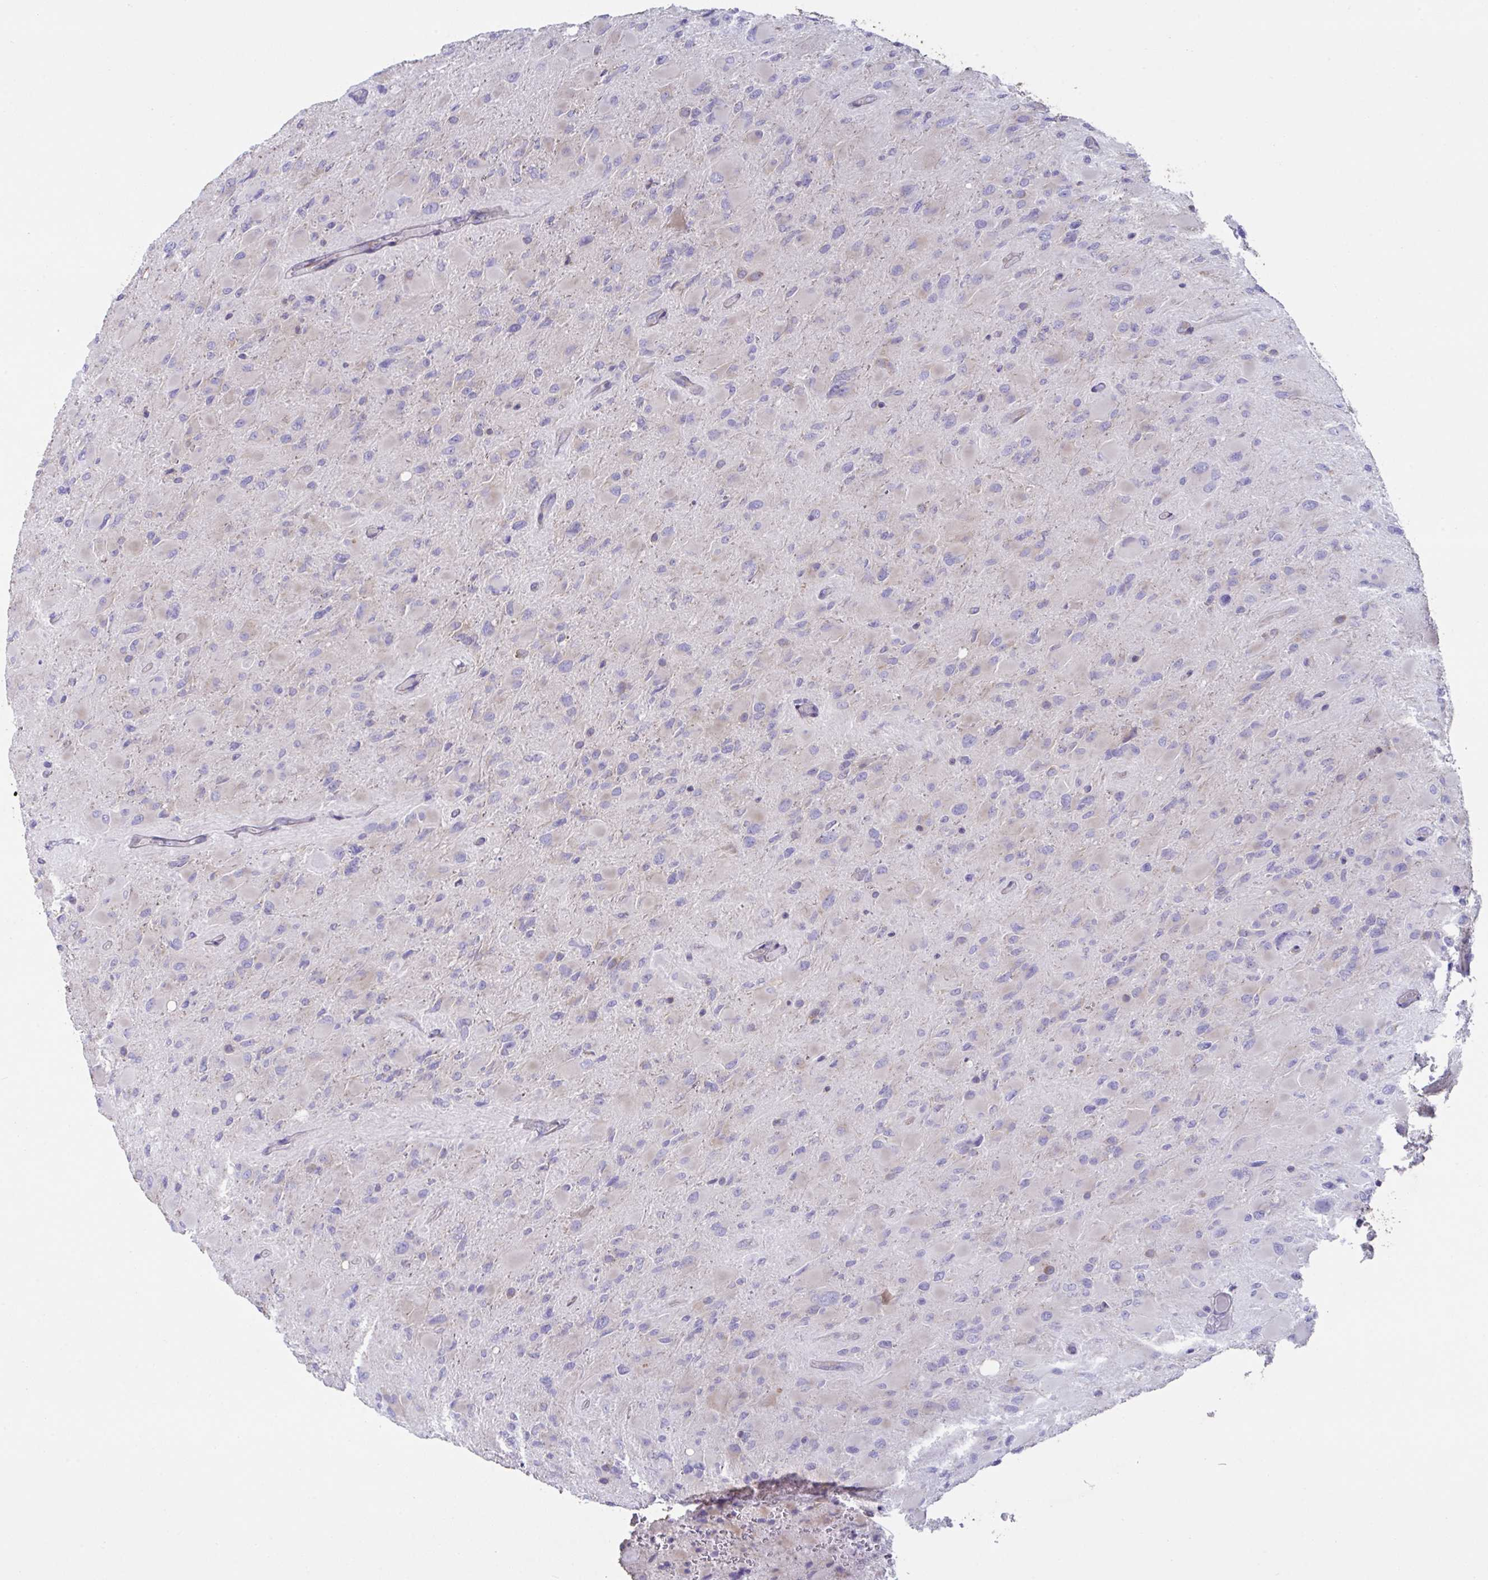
{"staining": {"intensity": "negative", "quantity": "none", "location": "none"}, "tissue": "glioma", "cell_type": "Tumor cells", "image_type": "cancer", "snomed": [{"axis": "morphology", "description": "Glioma, malignant, High grade"}, {"axis": "topography", "description": "Cerebral cortex"}], "caption": "This is an immunohistochemistry histopathology image of malignant glioma (high-grade). There is no staining in tumor cells.", "gene": "FAU", "patient": {"sex": "female", "age": 36}}